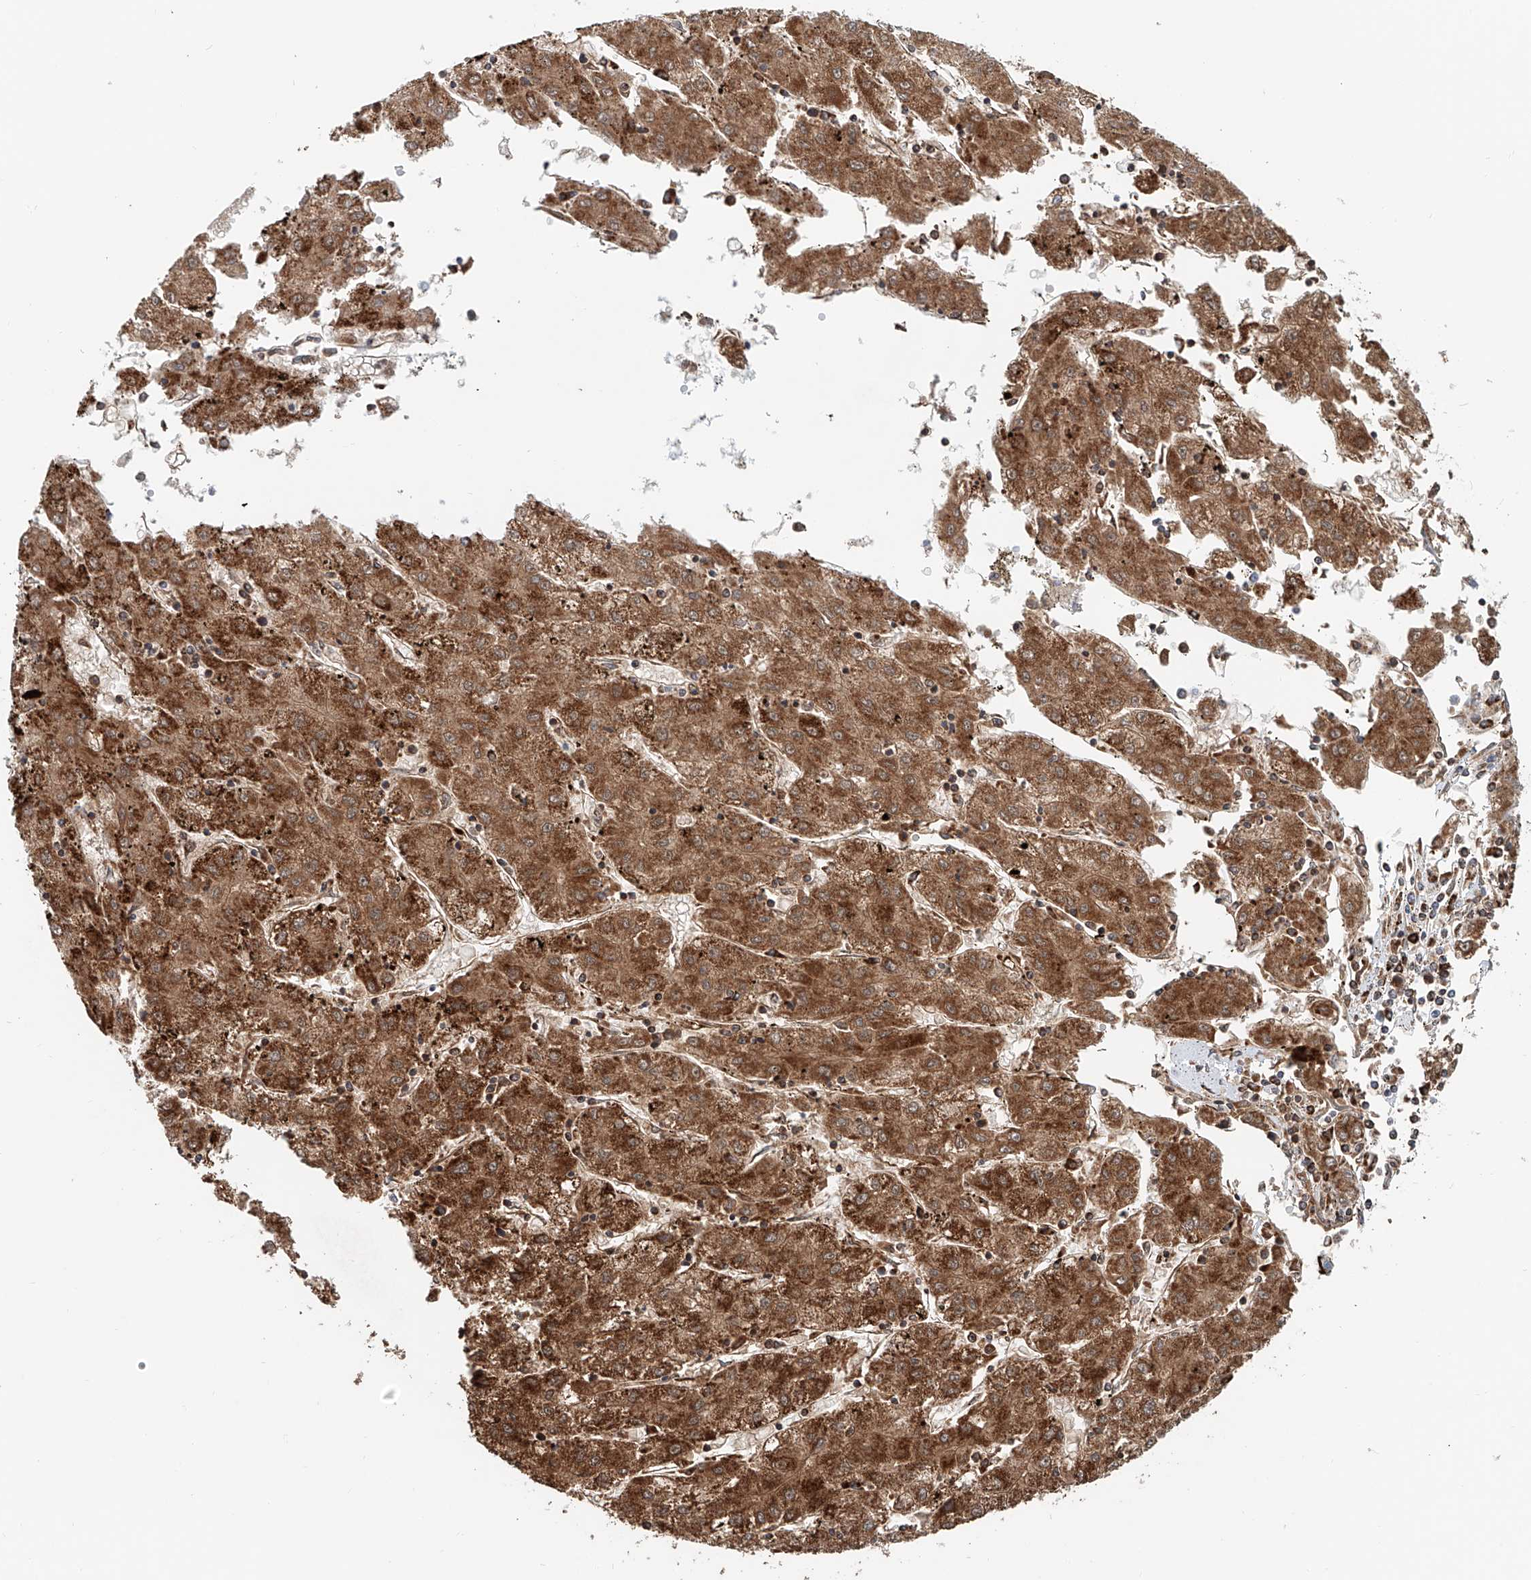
{"staining": {"intensity": "strong", "quantity": ">75%", "location": "cytoplasmic/membranous"}, "tissue": "liver cancer", "cell_type": "Tumor cells", "image_type": "cancer", "snomed": [{"axis": "morphology", "description": "Carcinoma, Hepatocellular, NOS"}, {"axis": "topography", "description": "Liver"}], "caption": "A histopathology image of human liver hepatocellular carcinoma stained for a protein demonstrates strong cytoplasmic/membranous brown staining in tumor cells.", "gene": "CARD10", "patient": {"sex": "male", "age": 72}}